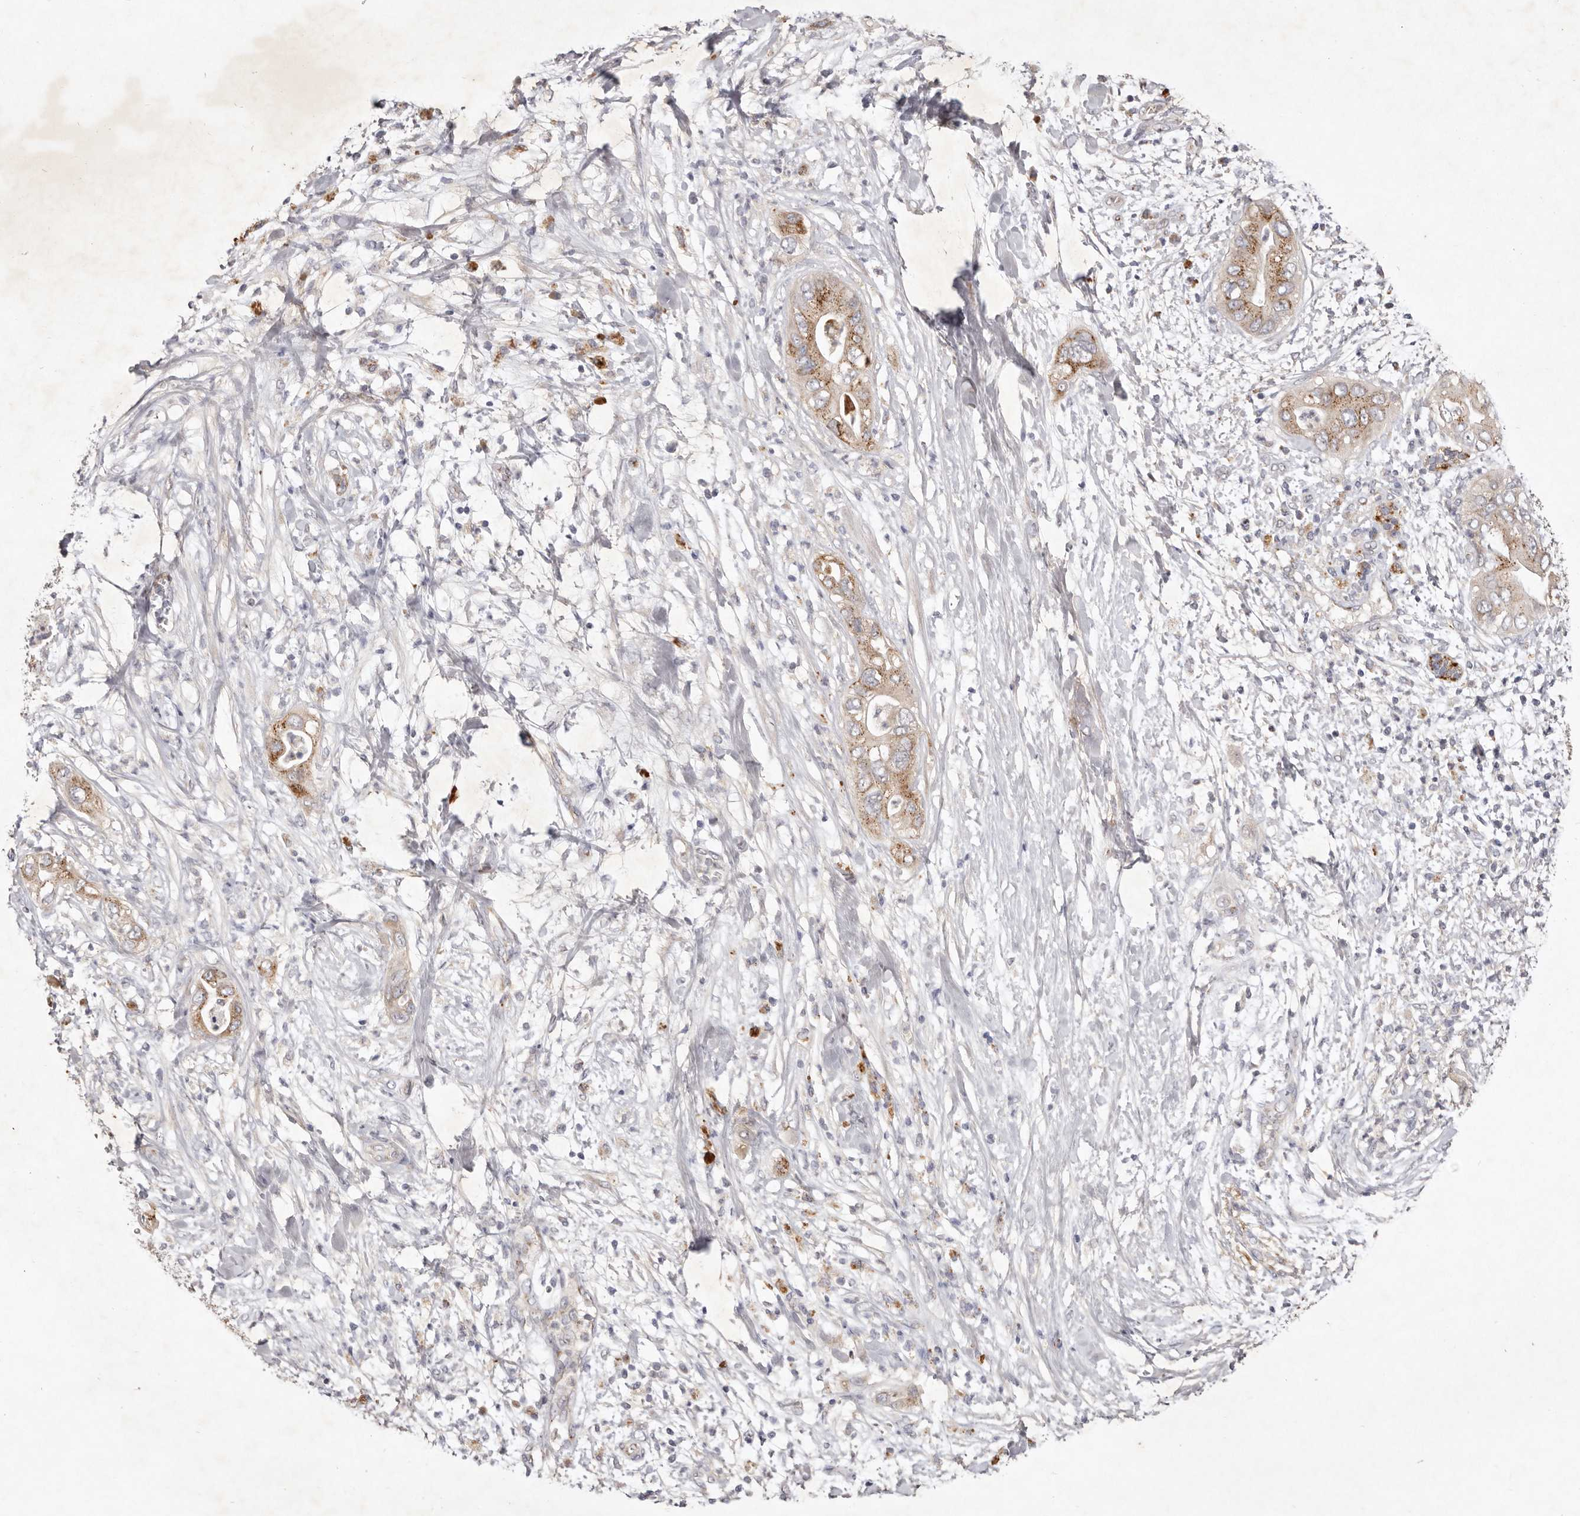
{"staining": {"intensity": "moderate", "quantity": ">75%", "location": "cytoplasmic/membranous"}, "tissue": "pancreatic cancer", "cell_type": "Tumor cells", "image_type": "cancer", "snomed": [{"axis": "morphology", "description": "Adenocarcinoma, NOS"}, {"axis": "topography", "description": "Pancreas"}], "caption": "Immunohistochemistry (IHC) (DAB (3,3'-diaminobenzidine)) staining of human pancreatic cancer (adenocarcinoma) exhibits moderate cytoplasmic/membranous protein positivity in approximately >75% of tumor cells.", "gene": "USP24", "patient": {"sex": "female", "age": 78}}